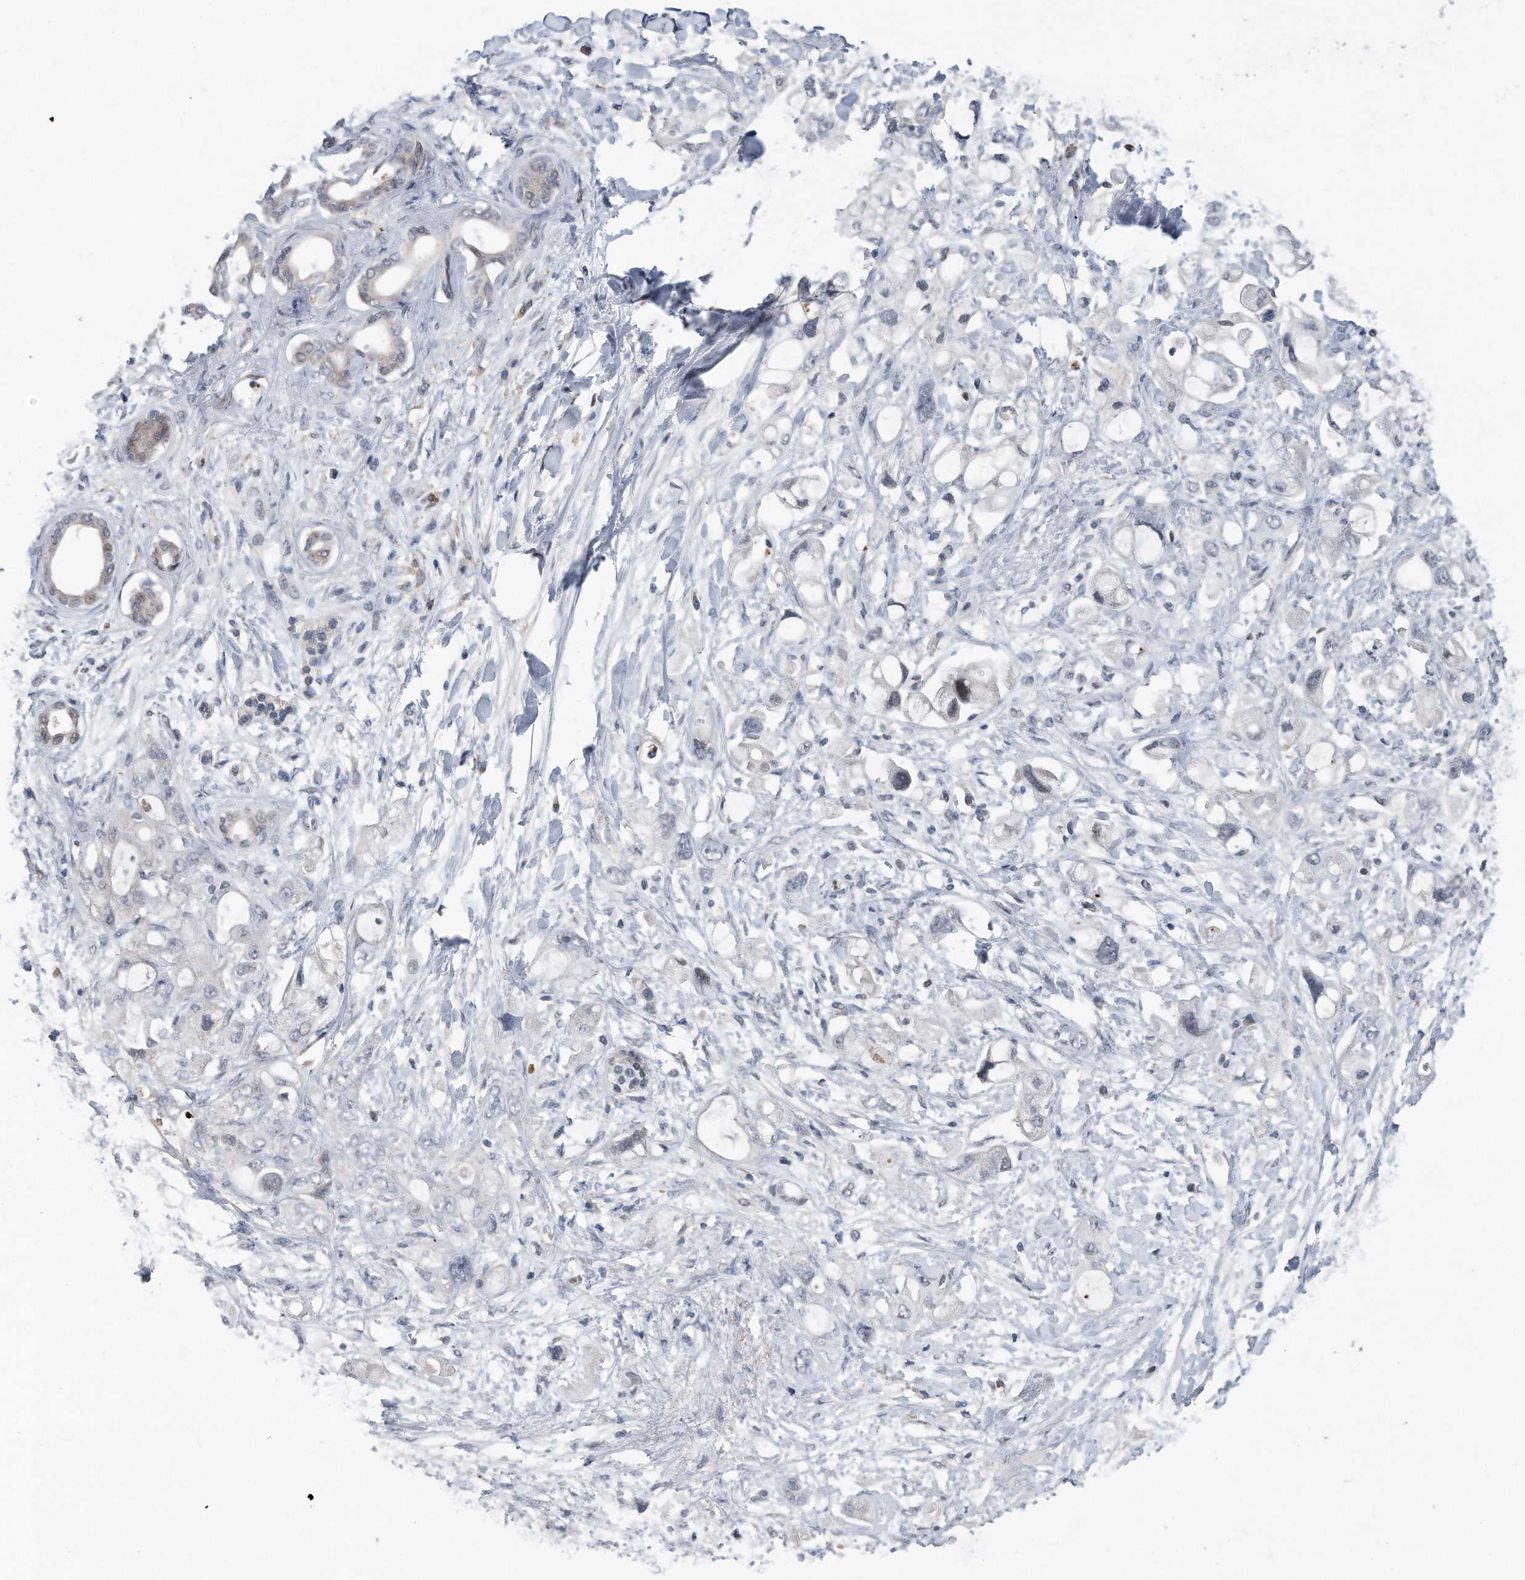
{"staining": {"intensity": "negative", "quantity": "none", "location": "none"}, "tissue": "pancreatic cancer", "cell_type": "Tumor cells", "image_type": "cancer", "snomed": [{"axis": "morphology", "description": "Adenocarcinoma, NOS"}, {"axis": "topography", "description": "Pancreas"}], "caption": "This is an IHC photomicrograph of adenocarcinoma (pancreatic). There is no expression in tumor cells.", "gene": "DST", "patient": {"sex": "female", "age": 56}}